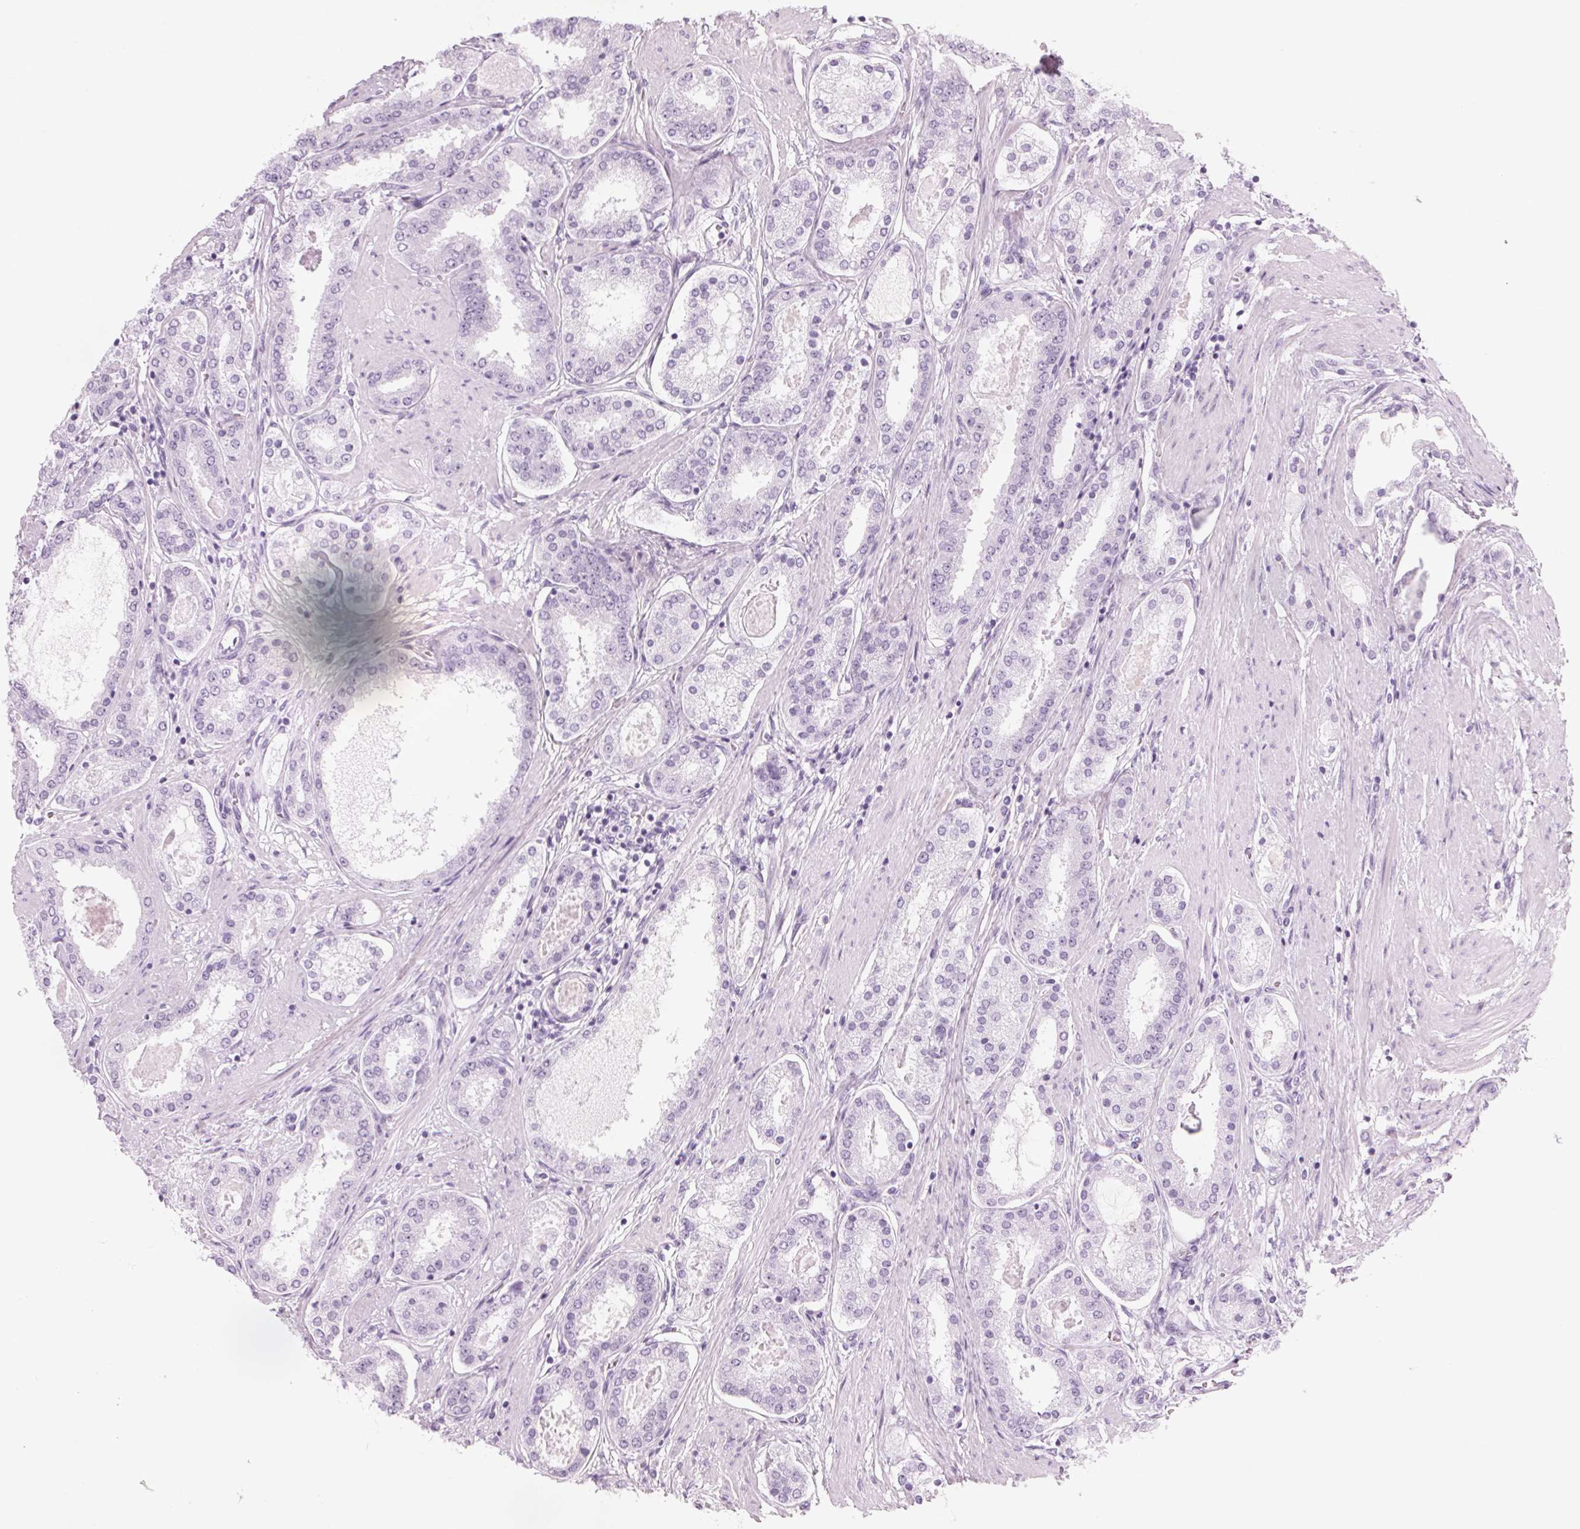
{"staining": {"intensity": "negative", "quantity": "none", "location": "none"}, "tissue": "prostate cancer", "cell_type": "Tumor cells", "image_type": "cancer", "snomed": [{"axis": "morphology", "description": "Adenocarcinoma, High grade"}, {"axis": "topography", "description": "Prostate"}], "caption": "This is an IHC image of human adenocarcinoma (high-grade) (prostate). There is no positivity in tumor cells.", "gene": "DNTTIP2", "patient": {"sex": "male", "age": 63}}